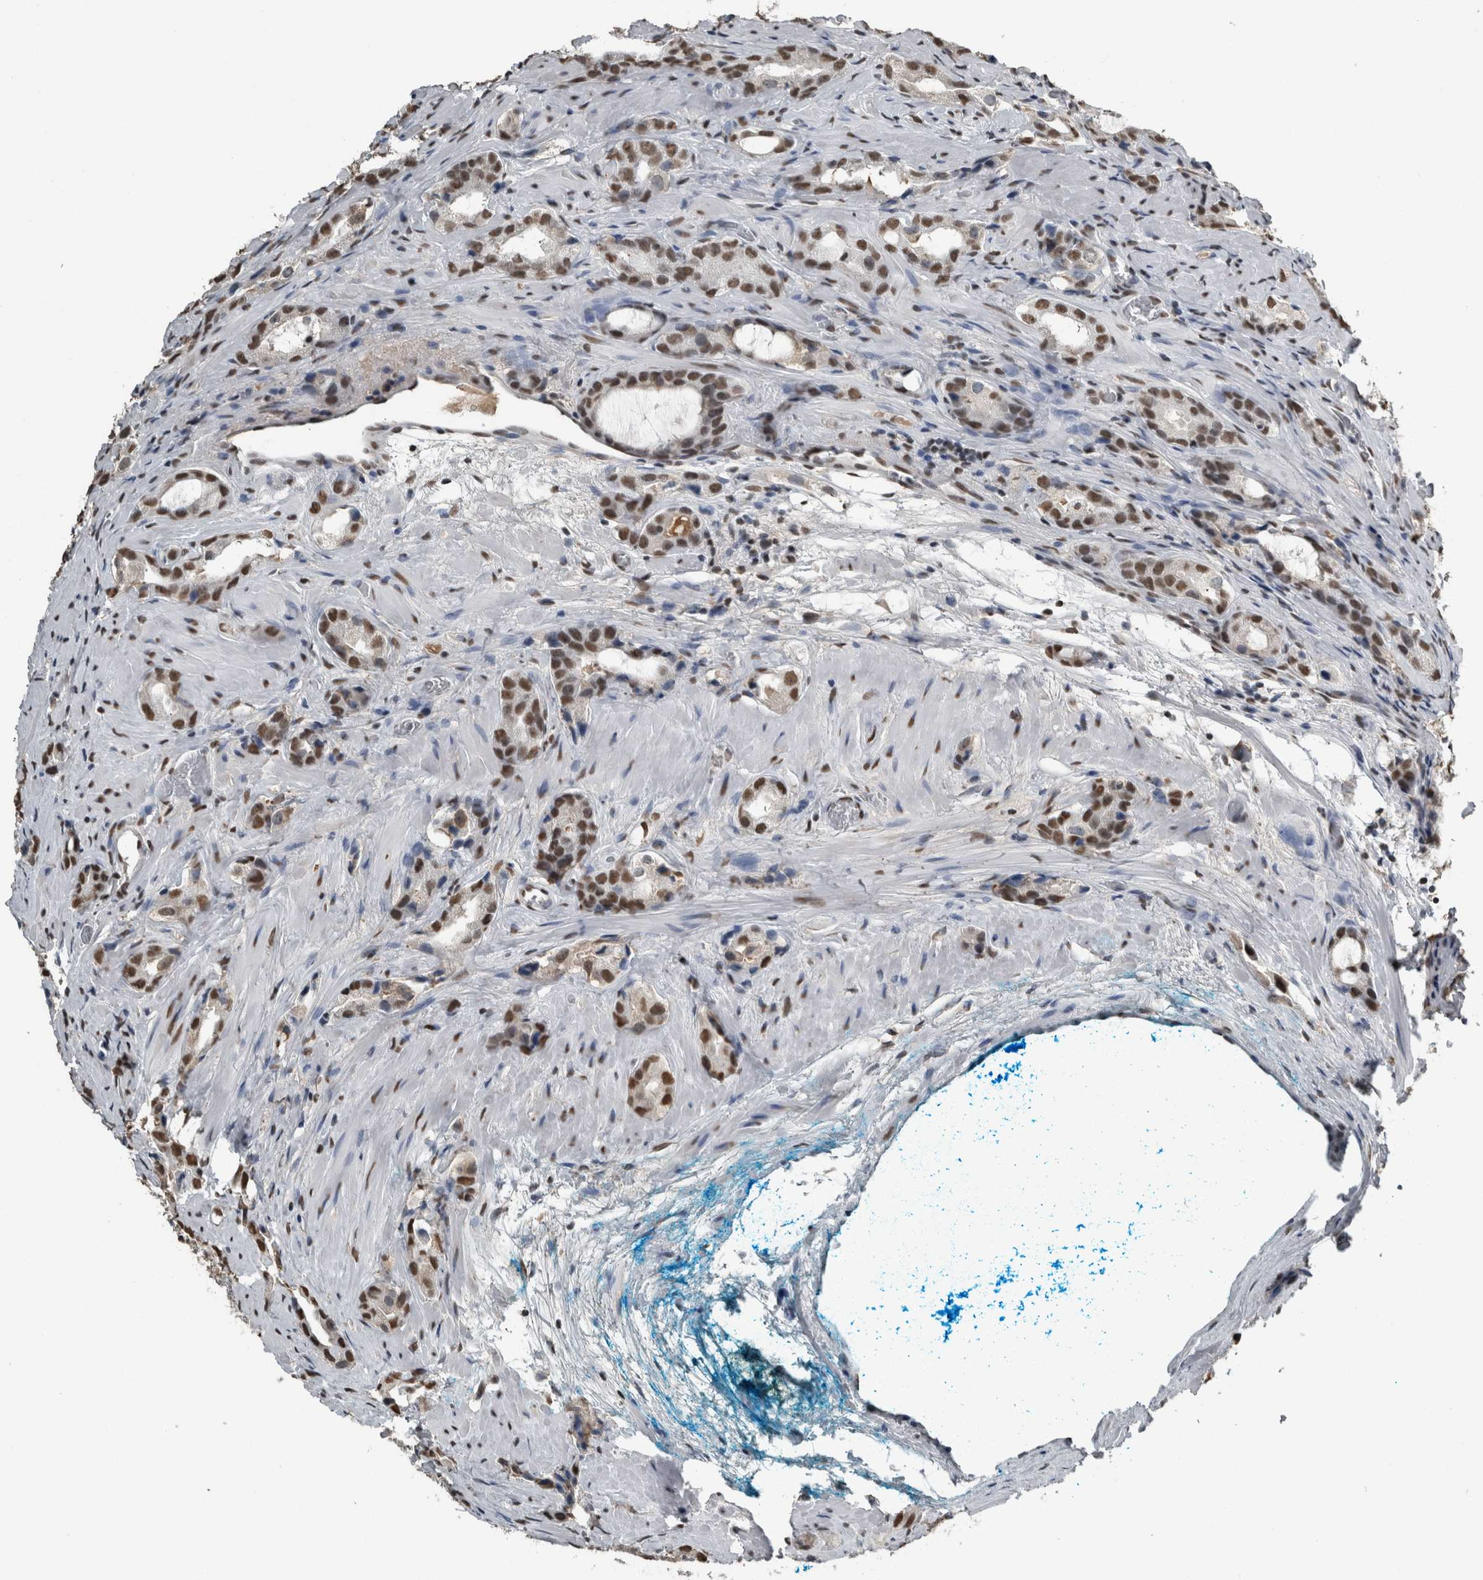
{"staining": {"intensity": "strong", "quantity": ">75%", "location": "nuclear"}, "tissue": "prostate cancer", "cell_type": "Tumor cells", "image_type": "cancer", "snomed": [{"axis": "morphology", "description": "Adenocarcinoma, High grade"}, {"axis": "topography", "description": "Prostate"}], "caption": "High-power microscopy captured an immunohistochemistry (IHC) histopathology image of prostate cancer (high-grade adenocarcinoma), revealing strong nuclear positivity in approximately >75% of tumor cells. (brown staining indicates protein expression, while blue staining denotes nuclei).", "gene": "TGS1", "patient": {"sex": "male", "age": 63}}